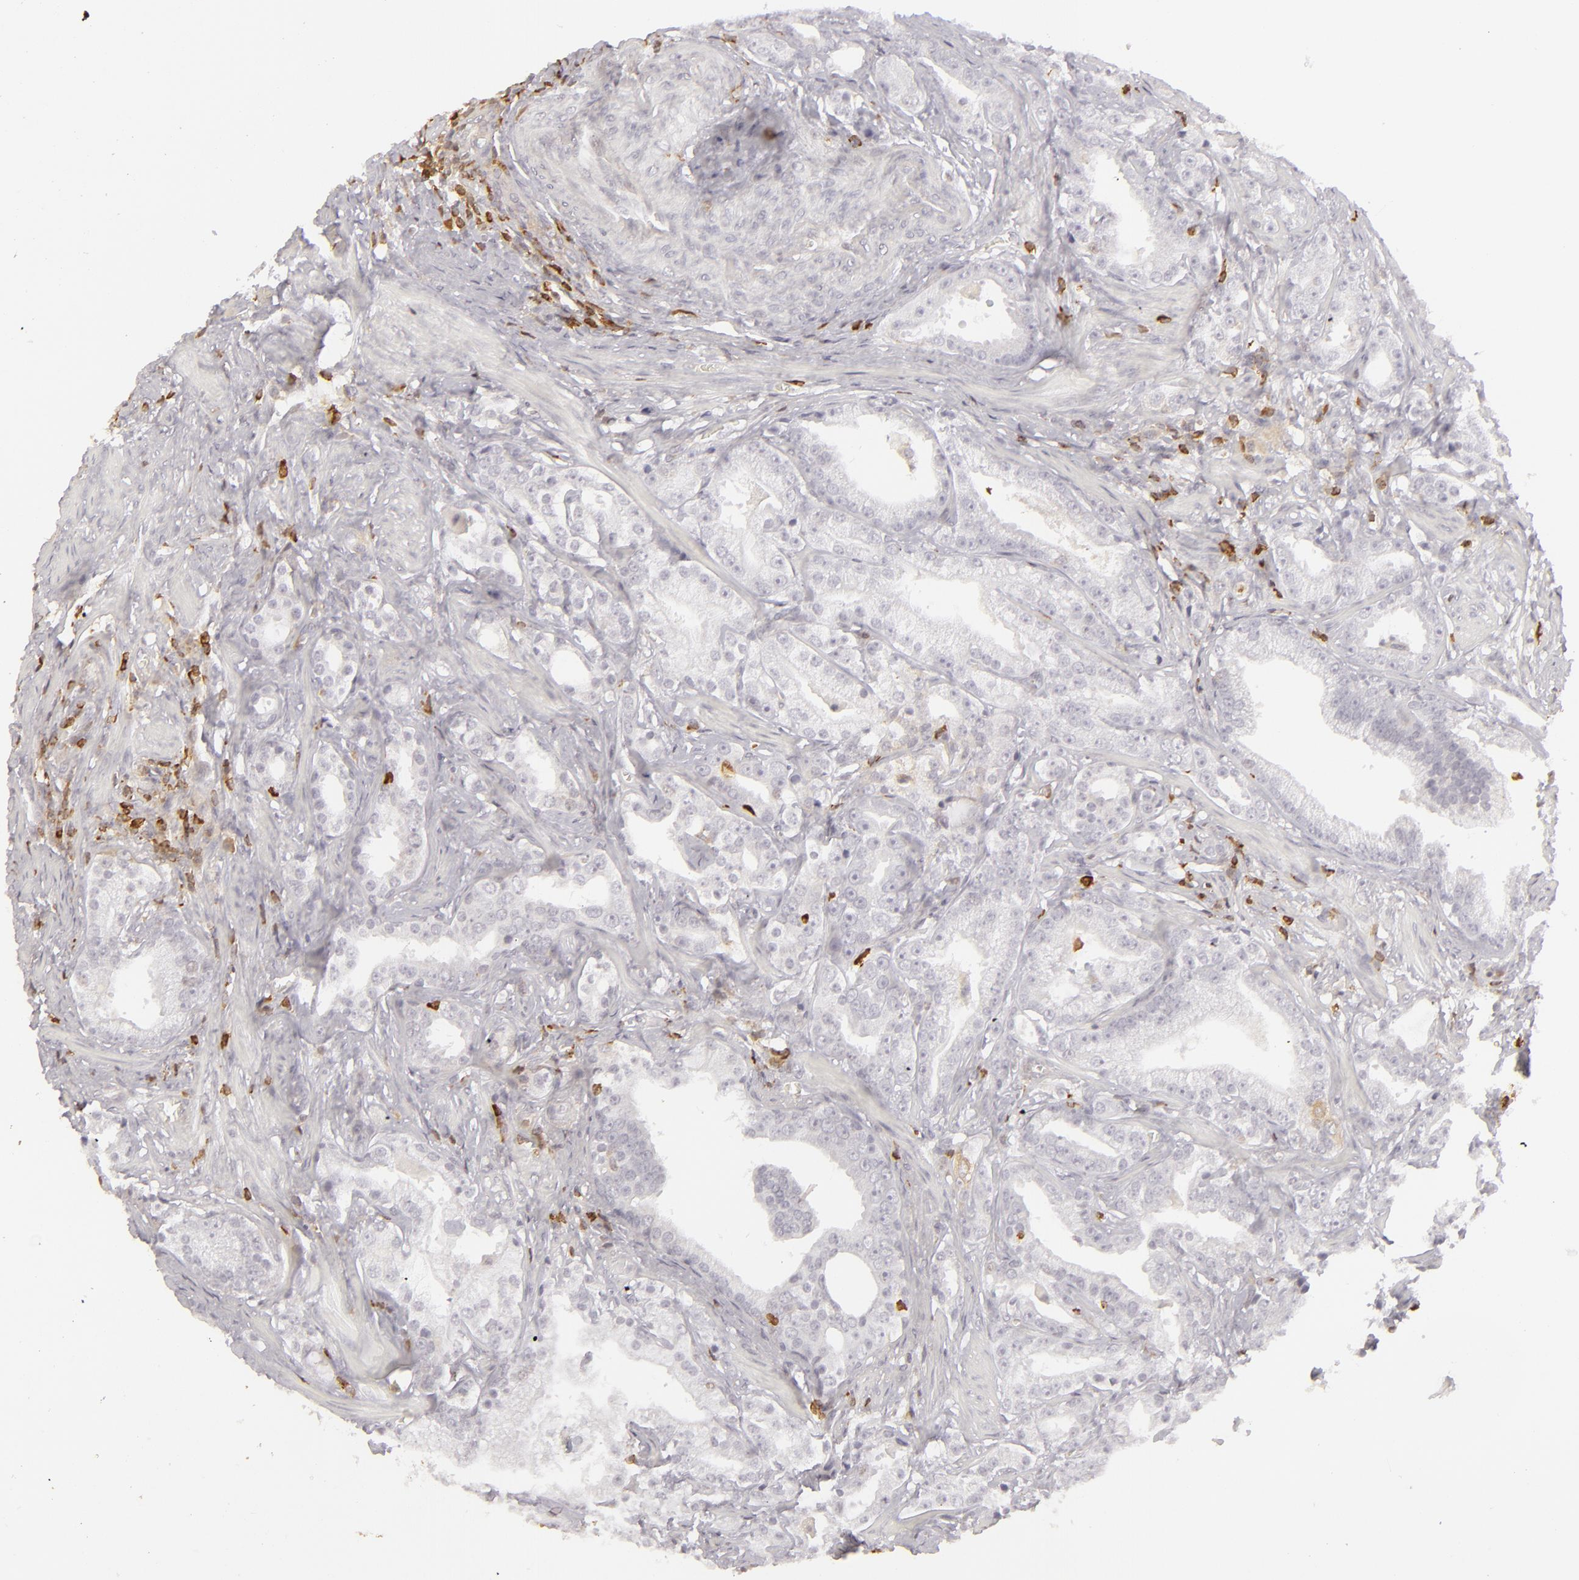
{"staining": {"intensity": "weak", "quantity": "<25%", "location": "cytoplasmic/membranous"}, "tissue": "prostate cancer", "cell_type": "Tumor cells", "image_type": "cancer", "snomed": [{"axis": "morphology", "description": "Adenocarcinoma, Low grade"}, {"axis": "topography", "description": "Prostate"}], "caption": "Immunohistochemical staining of prostate cancer reveals no significant staining in tumor cells.", "gene": "APOBEC3G", "patient": {"sex": "male", "age": 59}}